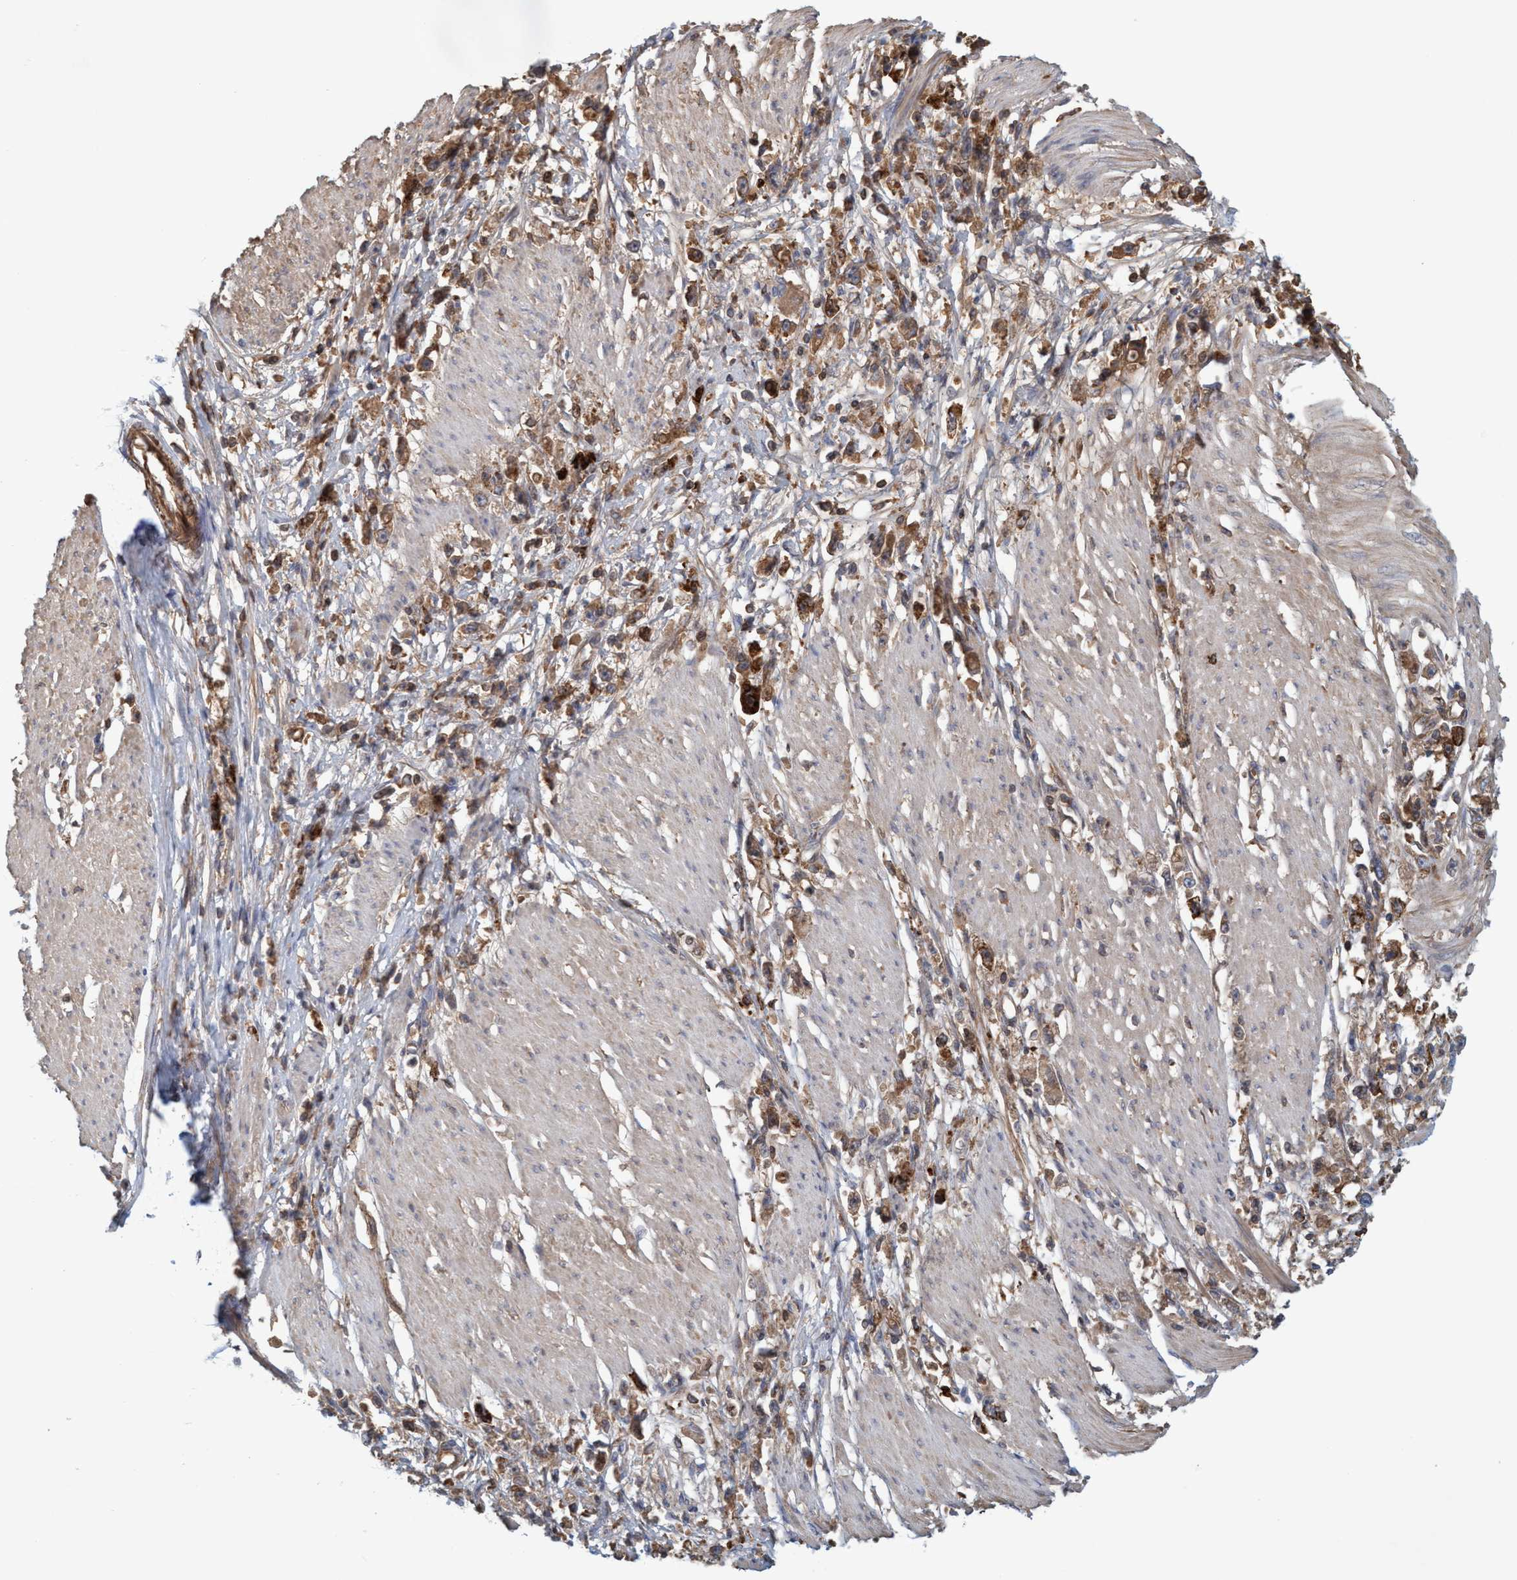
{"staining": {"intensity": "moderate", "quantity": ">75%", "location": "cytoplasmic/membranous"}, "tissue": "stomach cancer", "cell_type": "Tumor cells", "image_type": "cancer", "snomed": [{"axis": "morphology", "description": "Adenocarcinoma, NOS"}, {"axis": "topography", "description": "Stomach"}], "caption": "This image displays immunohistochemistry (IHC) staining of human stomach cancer, with medium moderate cytoplasmic/membranous positivity in about >75% of tumor cells.", "gene": "SPECC1", "patient": {"sex": "female", "age": 59}}